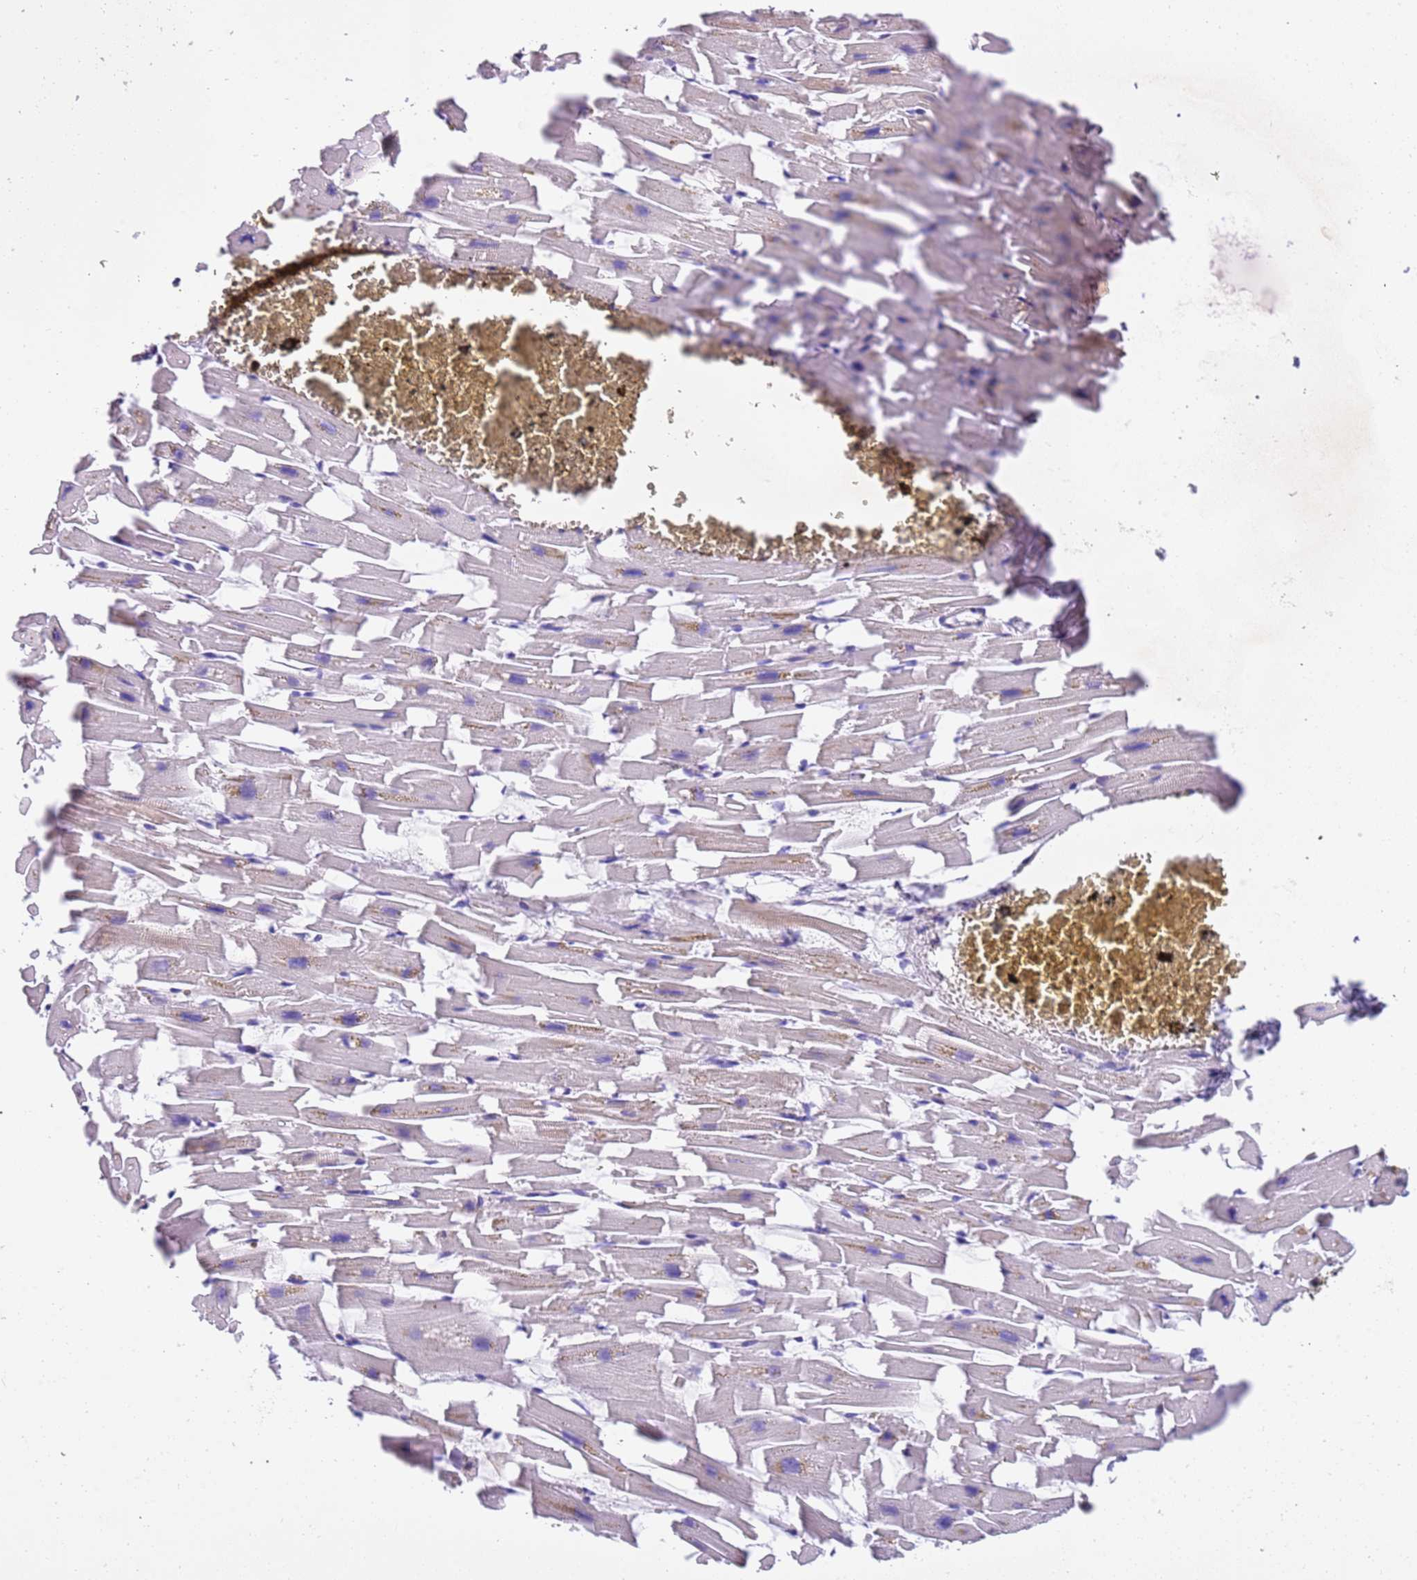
{"staining": {"intensity": "negative", "quantity": "none", "location": "none"}, "tissue": "heart muscle", "cell_type": "Cardiomyocytes", "image_type": "normal", "snomed": [{"axis": "morphology", "description": "Normal tissue, NOS"}, {"axis": "topography", "description": "Heart"}], "caption": "Human heart muscle stained for a protein using immunohistochemistry exhibits no expression in cardiomyocytes.", "gene": "PCGF2", "patient": {"sex": "female", "age": 64}}